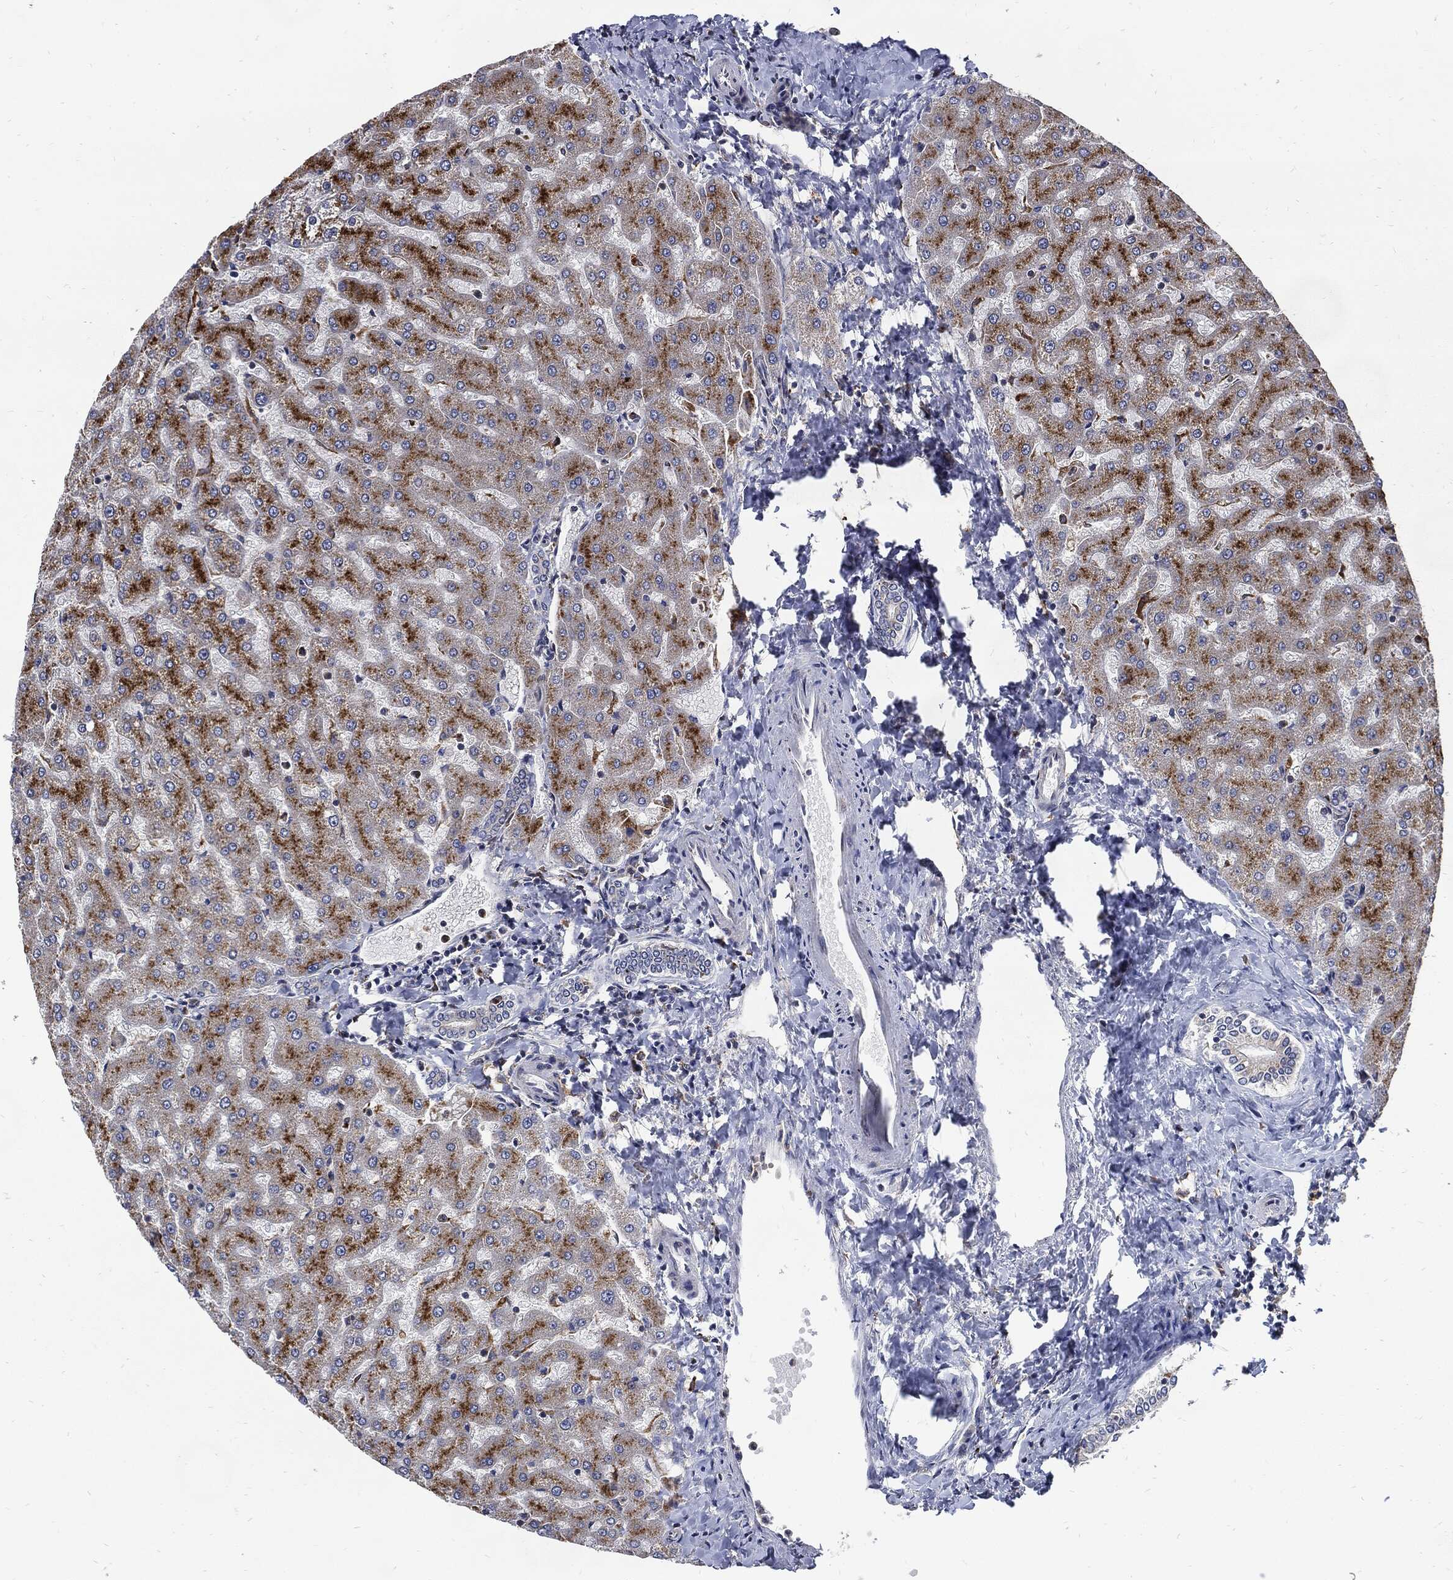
{"staining": {"intensity": "negative", "quantity": "none", "location": "none"}, "tissue": "liver", "cell_type": "Cholangiocytes", "image_type": "normal", "snomed": [{"axis": "morphology", "description": "Normal tissue, NOS"}, {"axis": "topography", "description": "Liver"}], "caption": "This is a image of immunohistochemistry (IHC) staining of normal liver, which shows no positivity in cholangiocytes. (Stains: DAB immunohistochemistry (IHC) with hematoxylin counter stain, Microscopy: brightfield microscopy at high magnification).", "gene": "SLC31A2", "patient": {"sex": "female", "age": 50}}